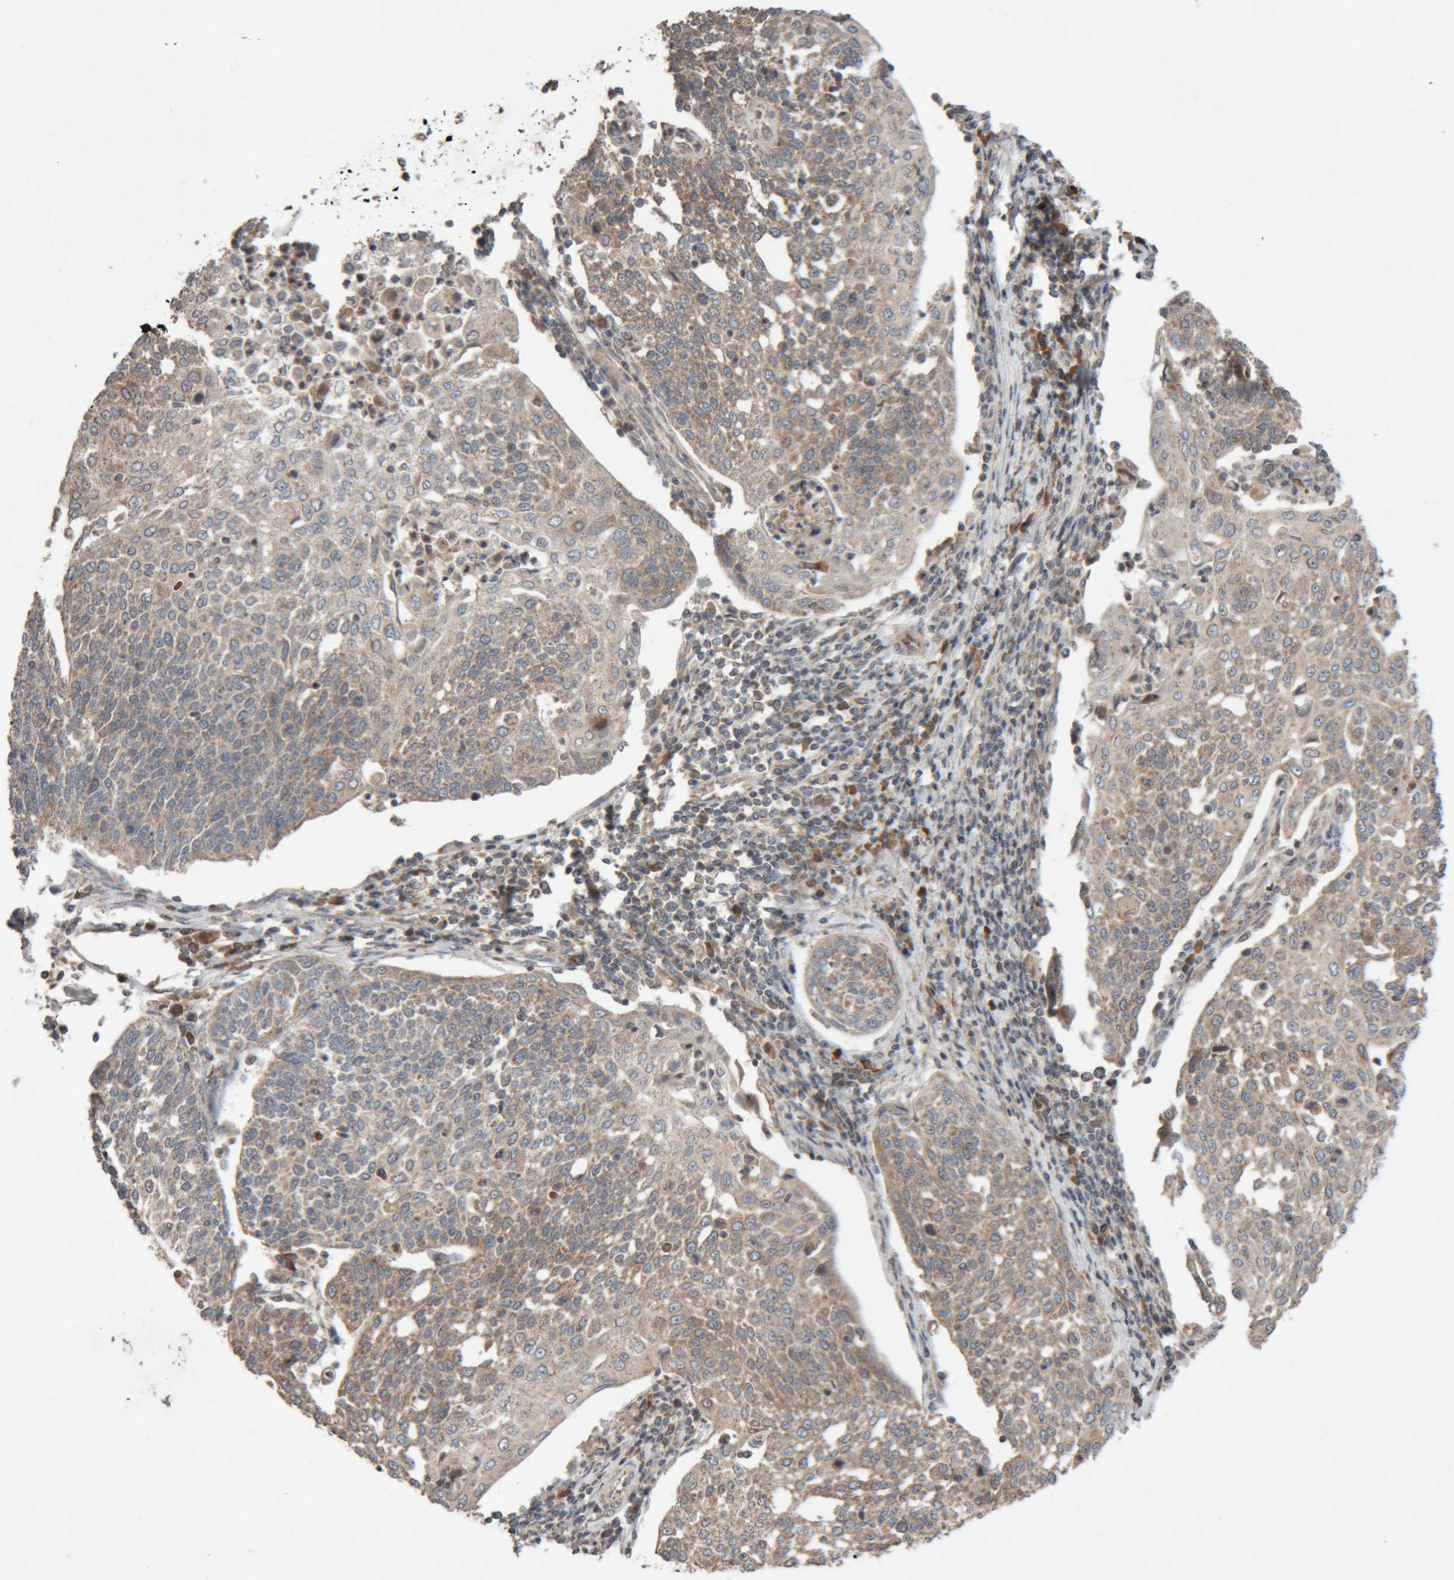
{"staining": {"intensity": "moderate", "quantity": ">75%", "location": "cytoplasmic/membranous"}, "tissue": "cervical cancer", "cell_type": "Tumor cells", "image_type": "cancer", "snomed": [{"axis": "morphology", "description": "Squamous cell carcinoma, NOS"}, {"axis": "topography", "description": "Cervix"}], "caption": "Moderate cytoplasmic/membranous protein expression is present in about >75% of tumor cells in cervical cancer (squamous cell carcinoma).", "gene": "KIF21B", "patient": {"sex": "female", "age": 34}}